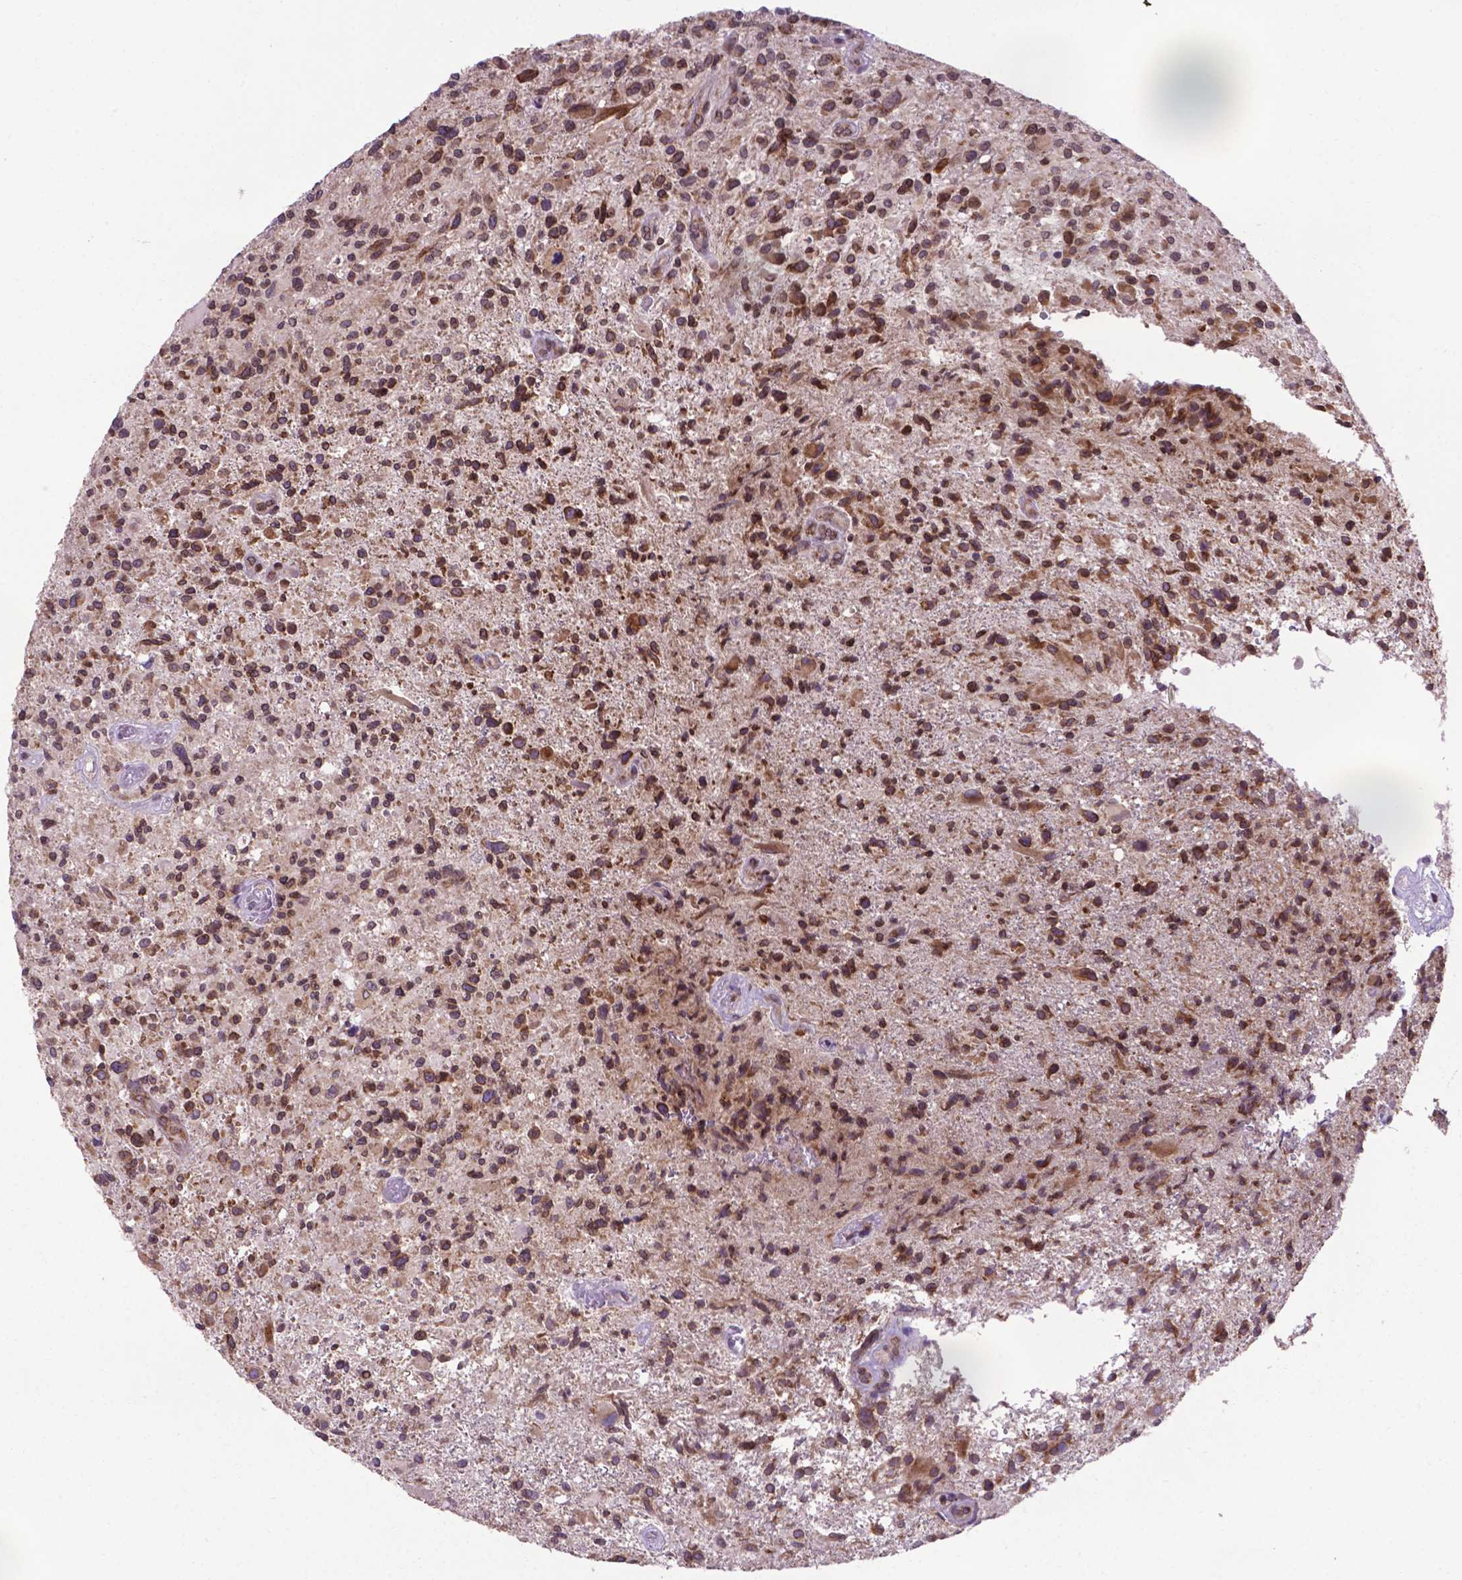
{"staining": {"intensity": "moderate", "quantity": ">75%", "location": "cytoplasmic/membranous,nuclear"}, "tissue": "glioma", "cell_type": "Tumor cells", "image_type": "cancer", "snomed": [{"axis": "morphology", "description": "Glioma, malignant, High grade"}, {"axis": "topography", "description": "Brain"}], "caption": "Immunohistochemical staining of malignant high-grade glioma exhibits moderate cytoplasmic/membranous and nuclear protein positivity in about >75% of tumor cells.", "gene": "WDR83OS", "patient": {"sex": "male", "age": 63}}